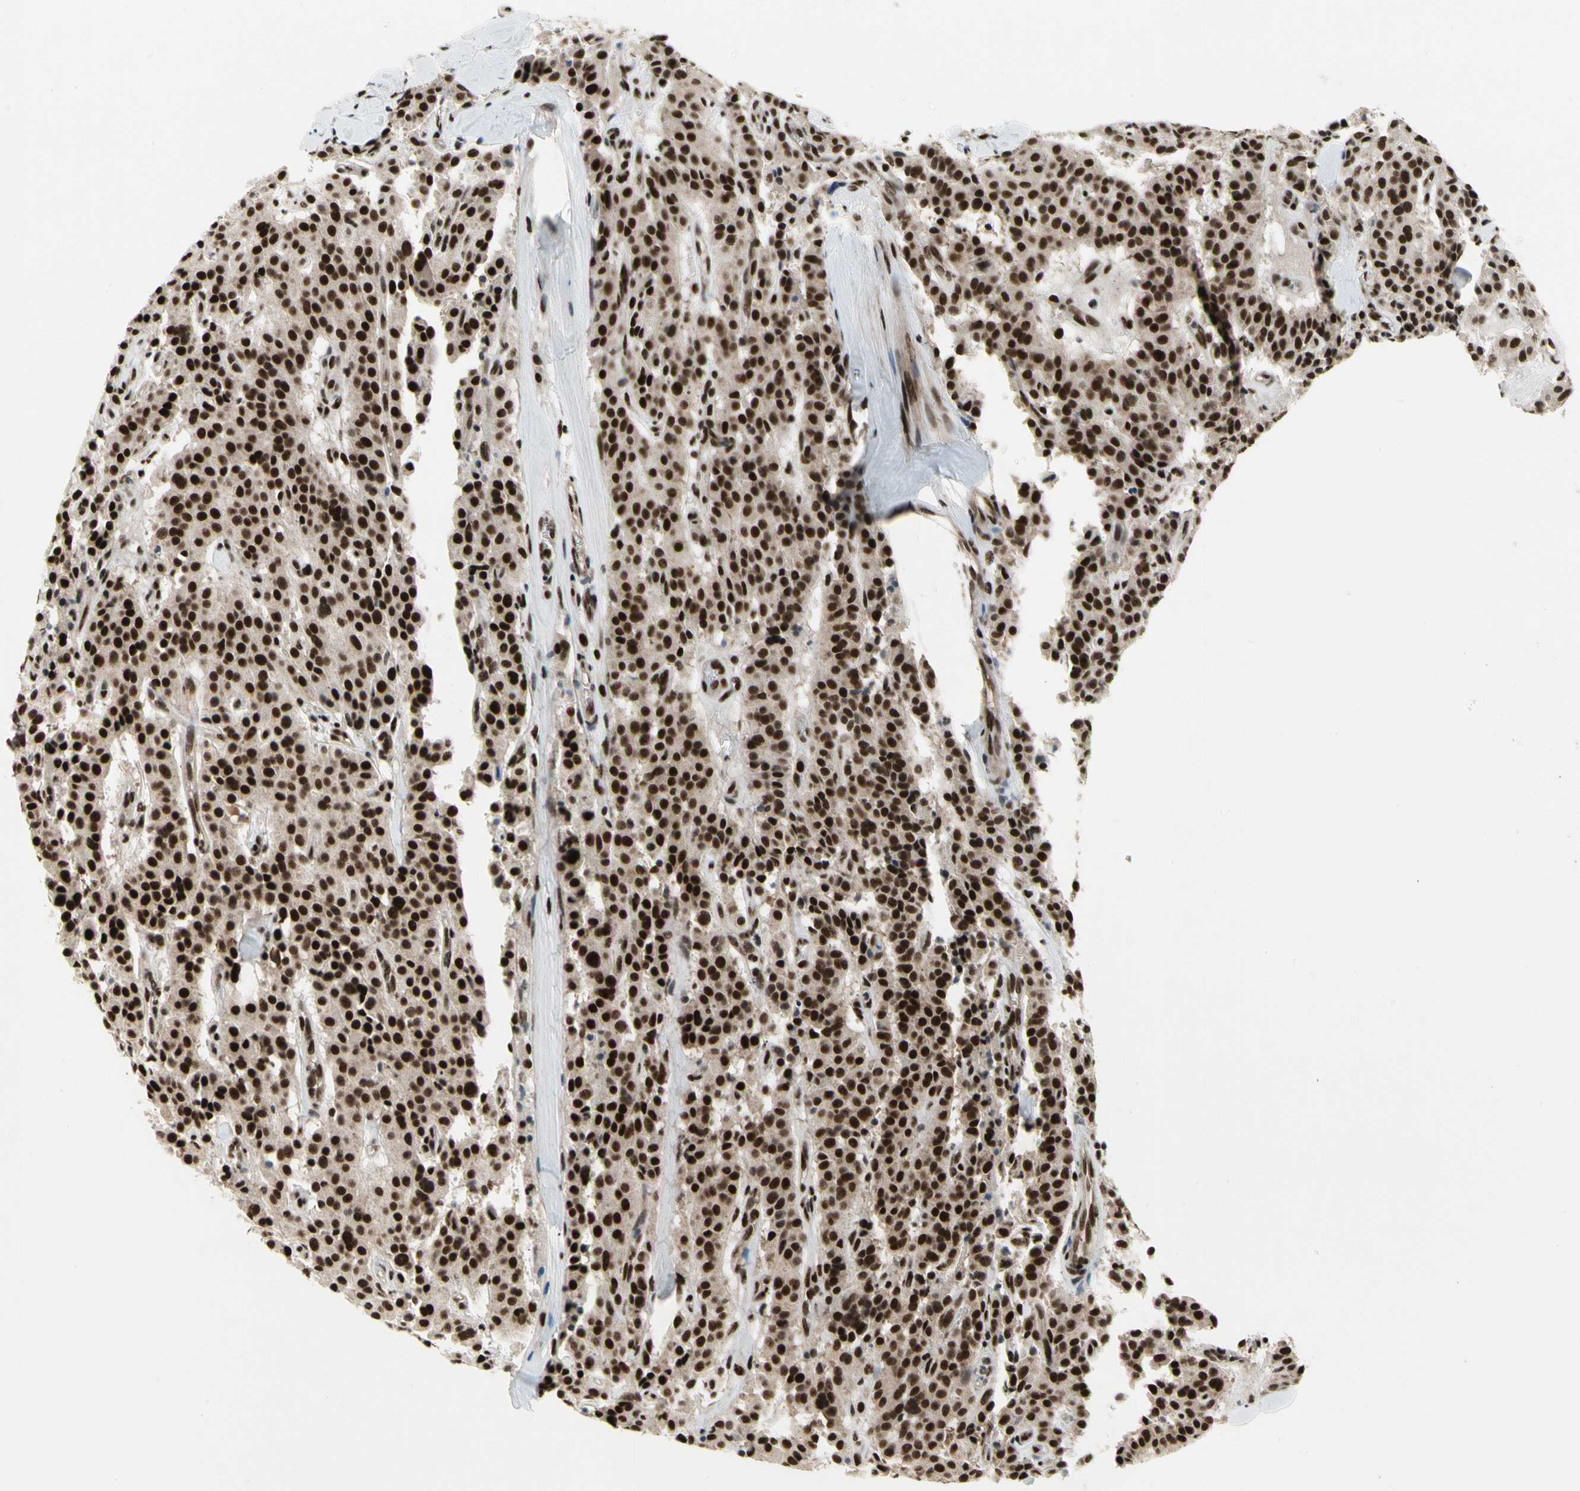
{"staining": {"intensity": "strong", "quantity": ">75%", "location": "nuclear"}, "tissue": "carcinoid", "cell_type": "Tumor cells", "image_type": "cancer", "snomed": [{"axis": "morphology", "description": "Carcinoid, malignant, NOS"}, {"axis": "topography", "description": "Lung"}], "caption": "IHC of carcinoid (malignant) demonstrates high levels of strong nuclear staining in about >75% of tumor cells.", "gene": "SRSF11", "patient": {"sex": "male", "age": 30}}